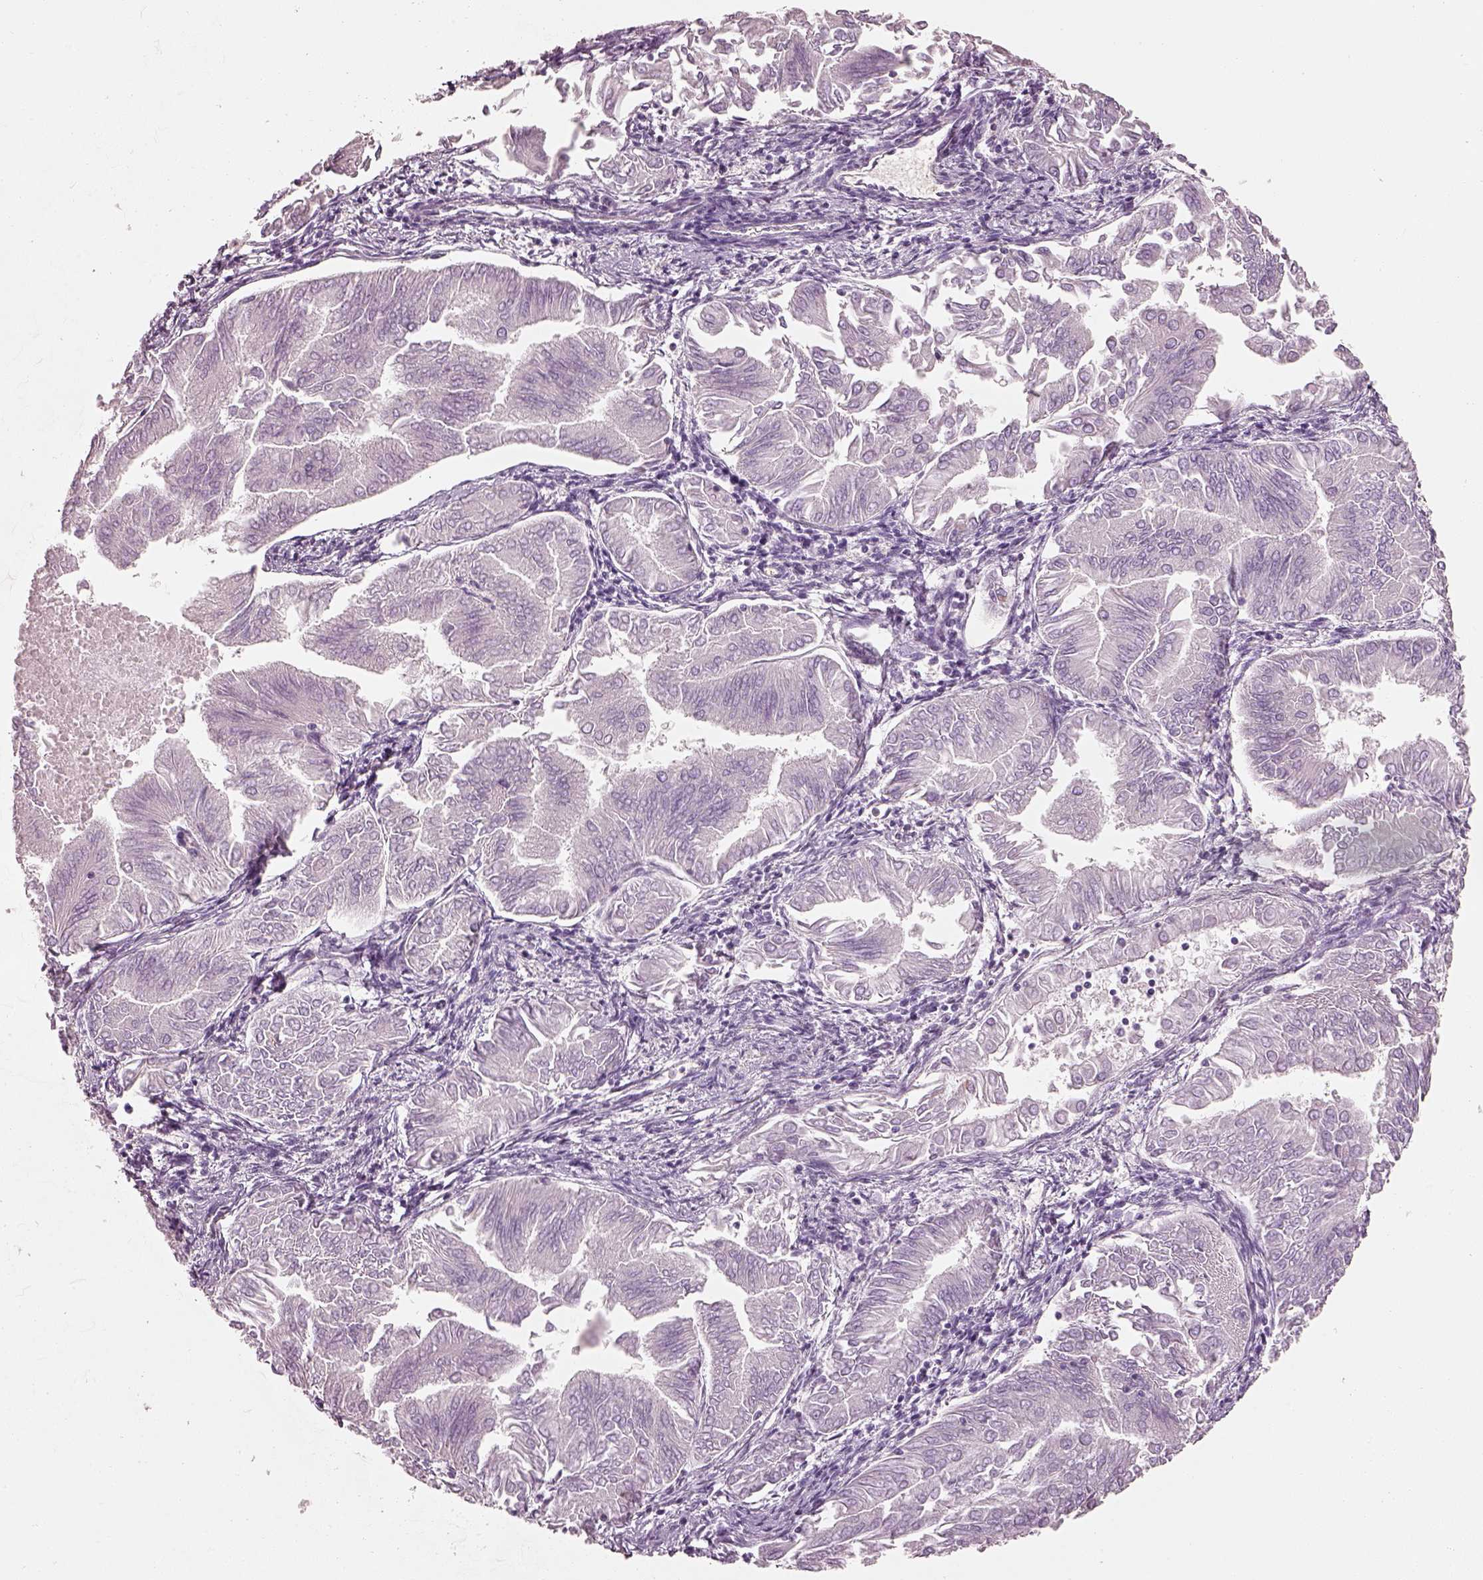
{"staining": {"intensity": "negative", "quantity": "none", "location": "none"}, "tissue": "endometrial cancer", "cell_type": "Tumor cells", "image_type": "cancer", "snomed": [{"axis": "morphology", "description": "Adenocarcinoma, NOS"}, {"axis": "topography", "description": "Endometrium"}], "caption": "Protein analysis of endometrial cancer (adenocarcinoma) displays no significant staining in tumor cells. The staining was performed using DAB (3,3'-diaminobenzidine) to visualize the protein expression in brown, while the nuclei were stained in blue with hematoxylin (Magnification: 20x).", "gene": "PNOC", "patient": {"sex": "female", "age": 53}}